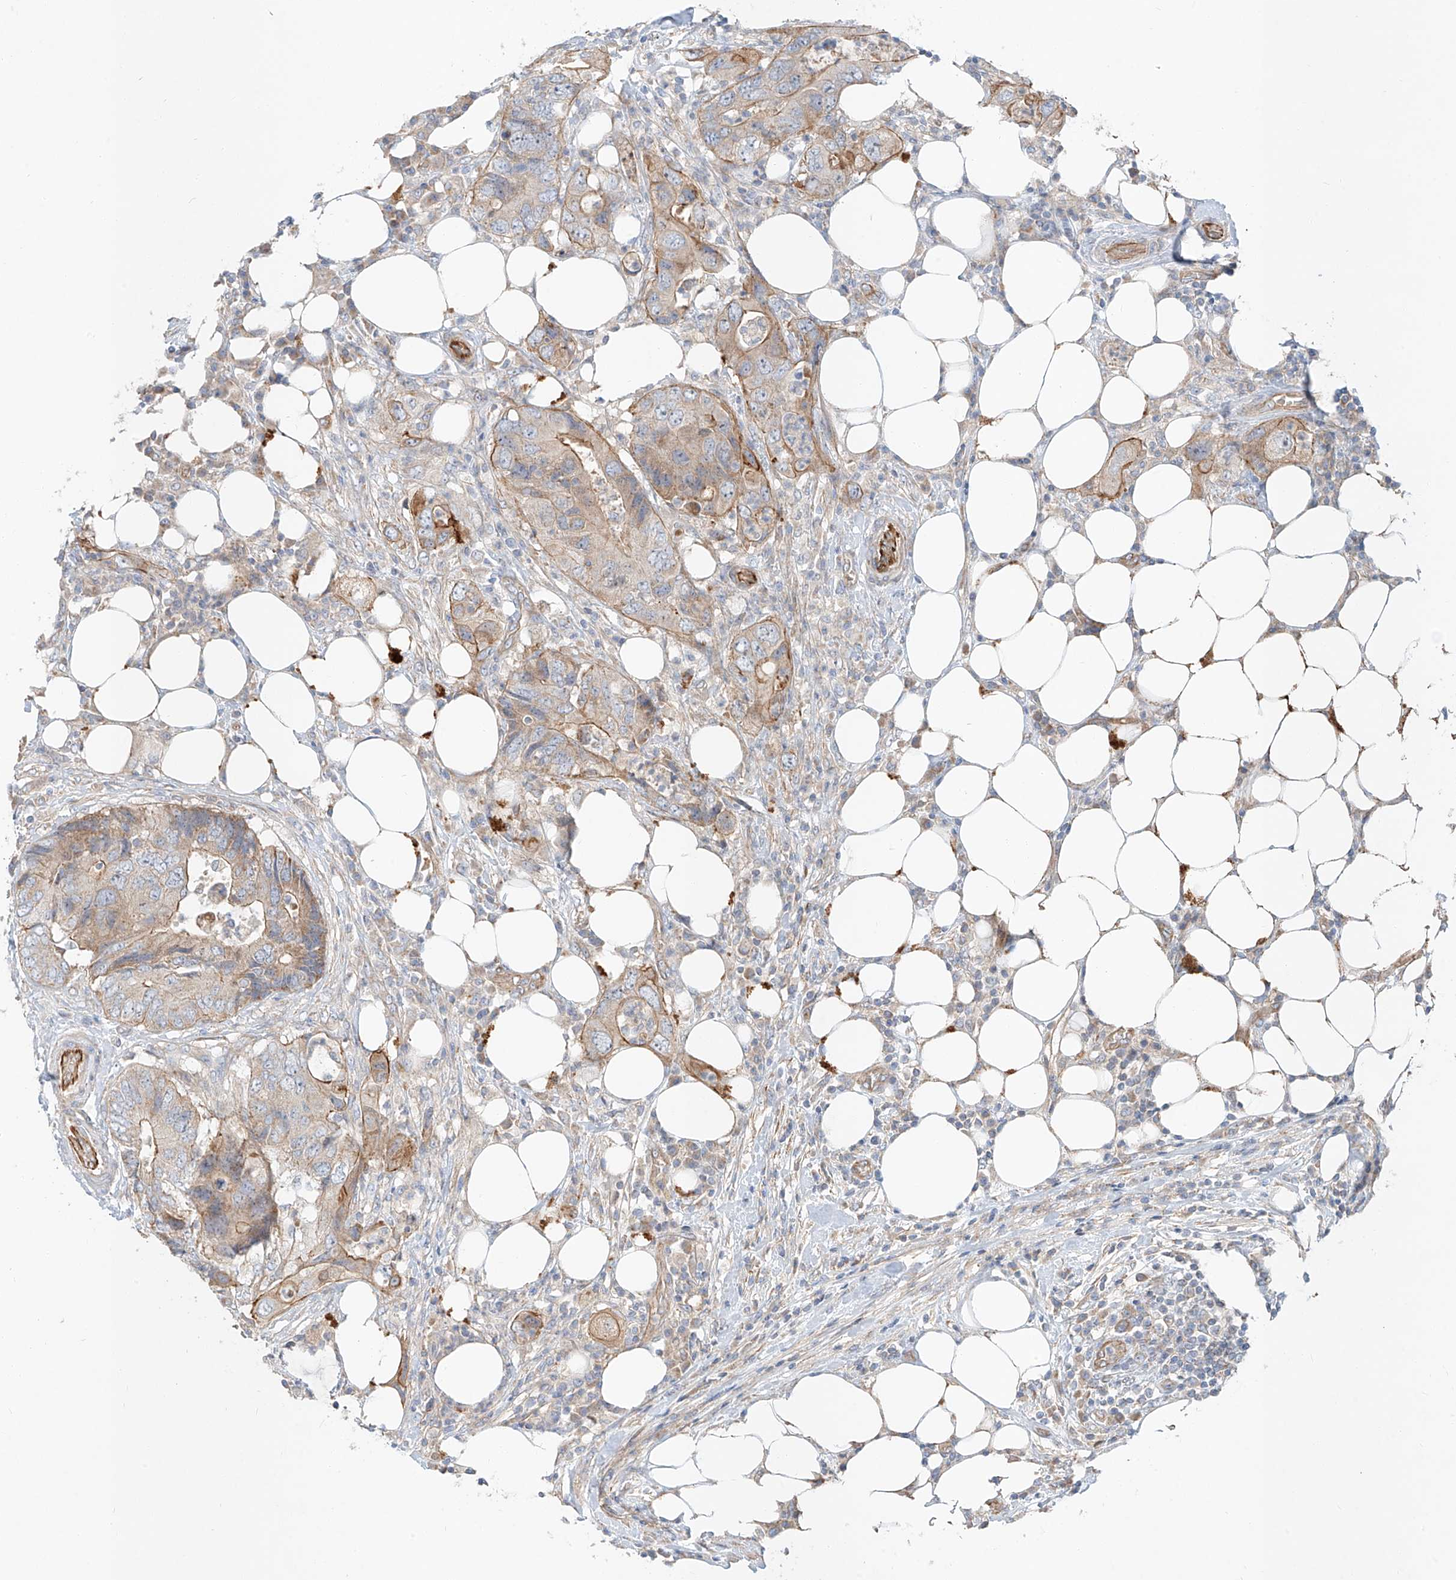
{"staining": {"intensity": "moderate", "quantity": "25%-75%", "location": "cytoplasmic/membranous"}, "tissue": "colorectal cancer", "cell_type": "Tumor cells", "image_type": "cancer", "snomed": [{"axis": "morphology", "description": "Adenocarcinoma, NOS"}, {"axis": "topography", "description": "Colon"}], "caption": "An IHC image of tumor tissue is shown. Protein staining in brown highlights moderate cytoplasmic/membranous positivity in colorectal adenocarcinoma within tumor cells.", "gene": "AJM1", "patient": {"sex": "male", "age": 71}}